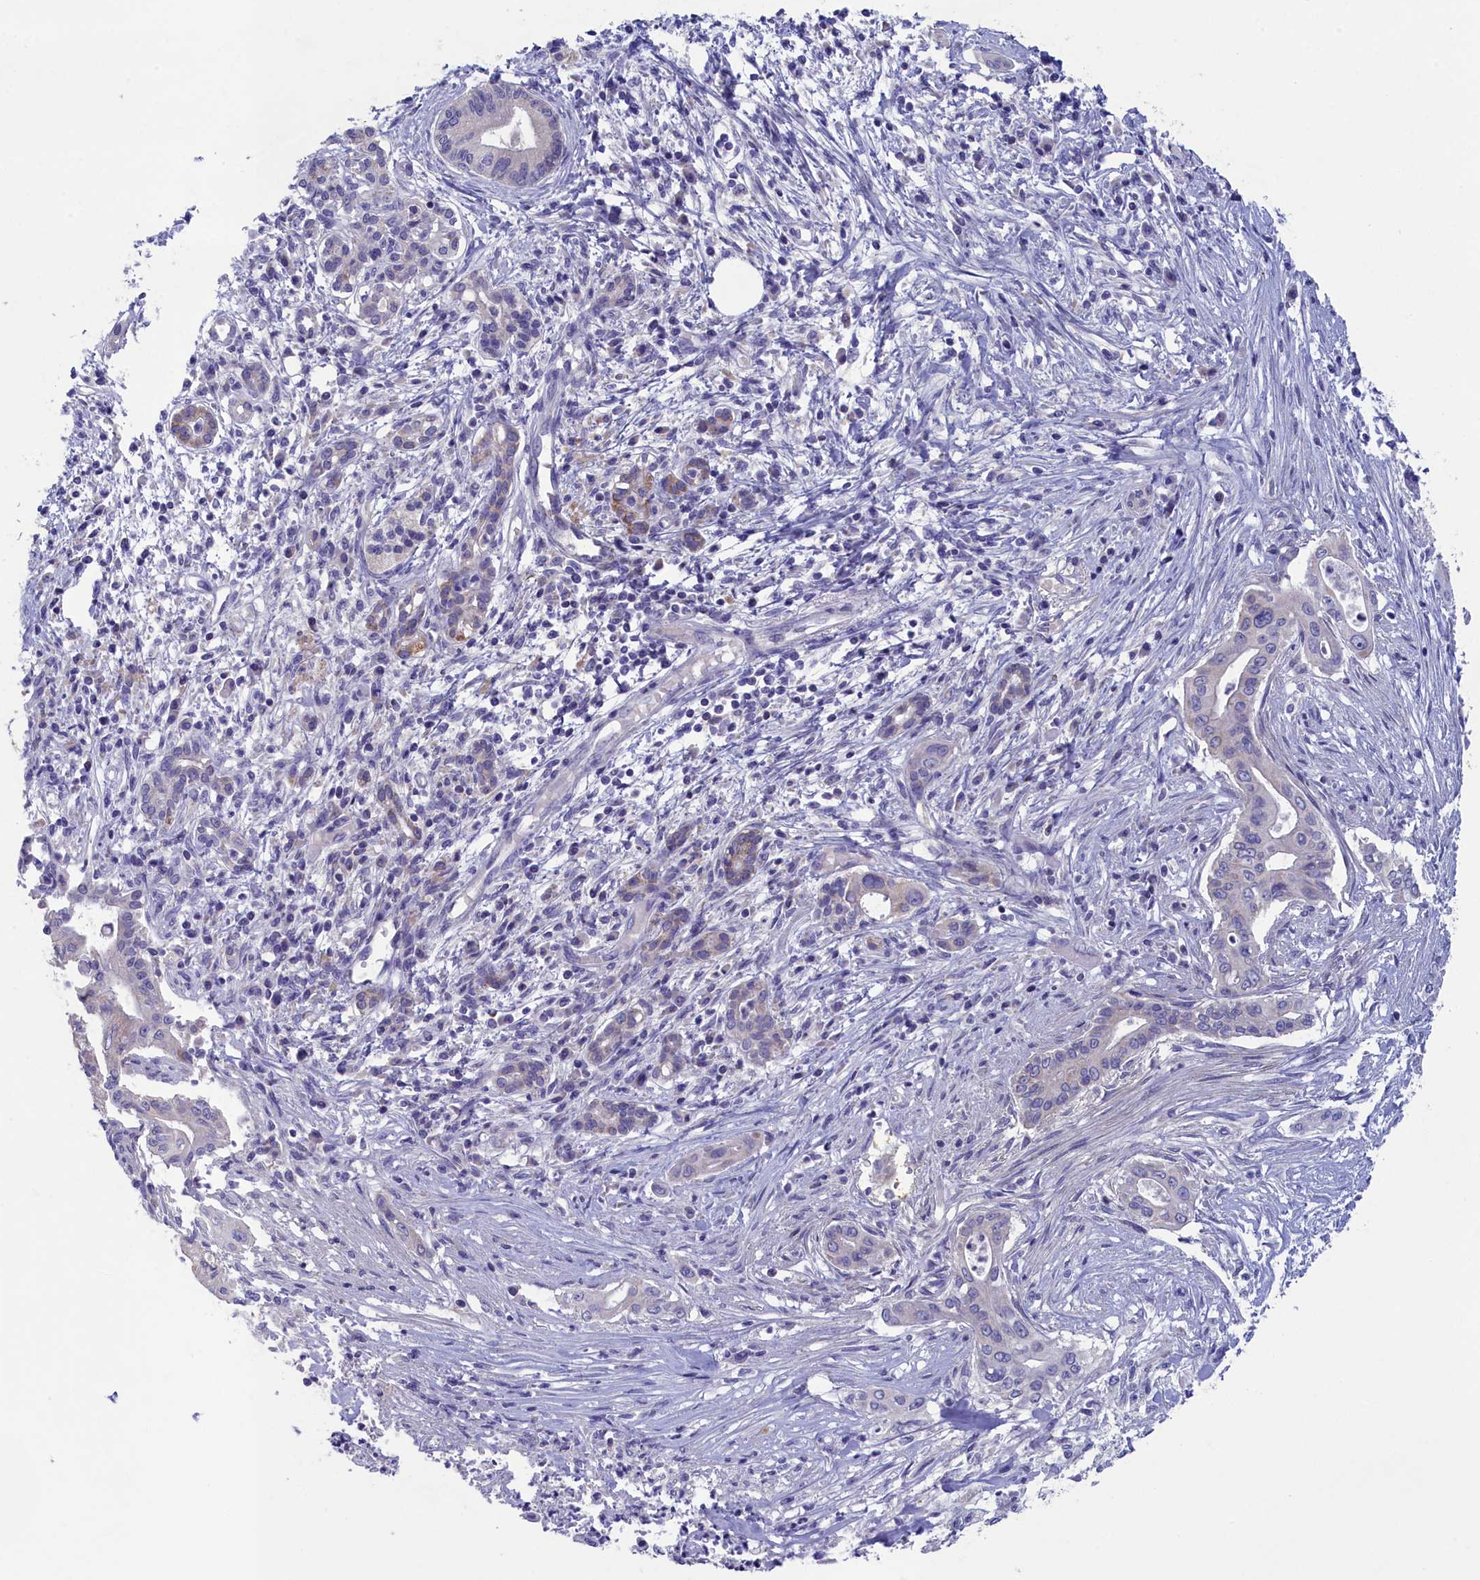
{"staining": {"intensity": "negative", "quantity": "none", "location": "none"}, "tissue": "pancreatic cancer", "cell_type": "Tumor cells", "image_type": "cancer", "snomed": [{"axis": "morphology", "description": "Adenocarcinoma, NOS"}, {"axis": "topography", "description": "Pancreas"}], "caption": "Human pancreatic adenocarcinoma stained for a protein using IHC reveals no staining in tumor cells.", "gene": "PRDM12", "patient": {"sex": "male", "age": 58}}